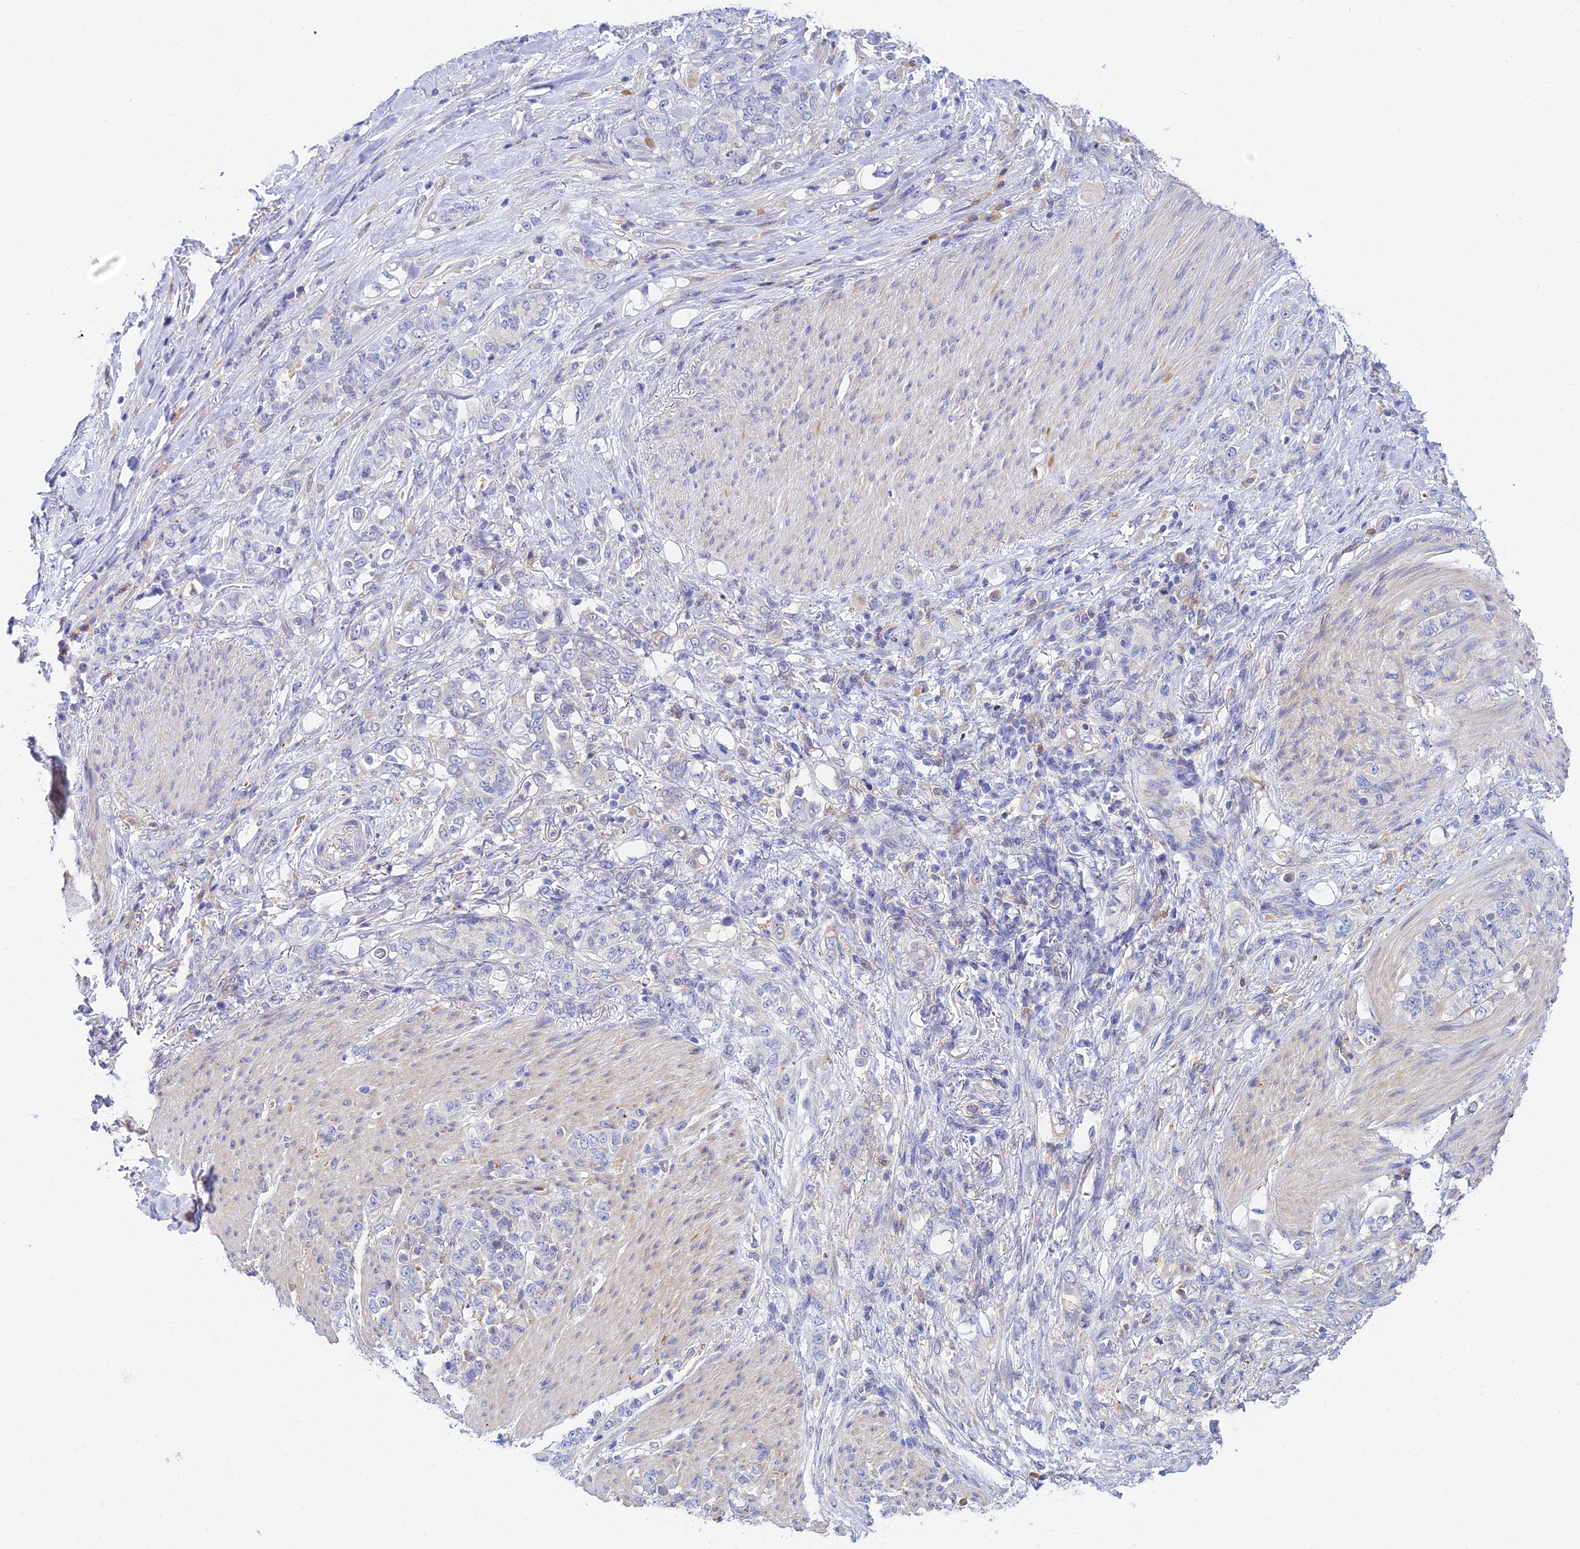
{"staining": {"intensity": "negative", "quantity": "none", "location": "none"}, "tissue": "stomach cancer", "cell_type": "Tumor cells", "image_type": "cancer", "snomed": [{"axis": "morphology", "description": "Adenocarcinoma, NOS"}, {"axis": "topography", "description": "Stomach"}], "caption": "Tumor cells are negative for brown protein staining in stomach cancer (adenocarcinoma).", "gene": "ARL8B", "patient": {"sex": "female", "age": 79}}